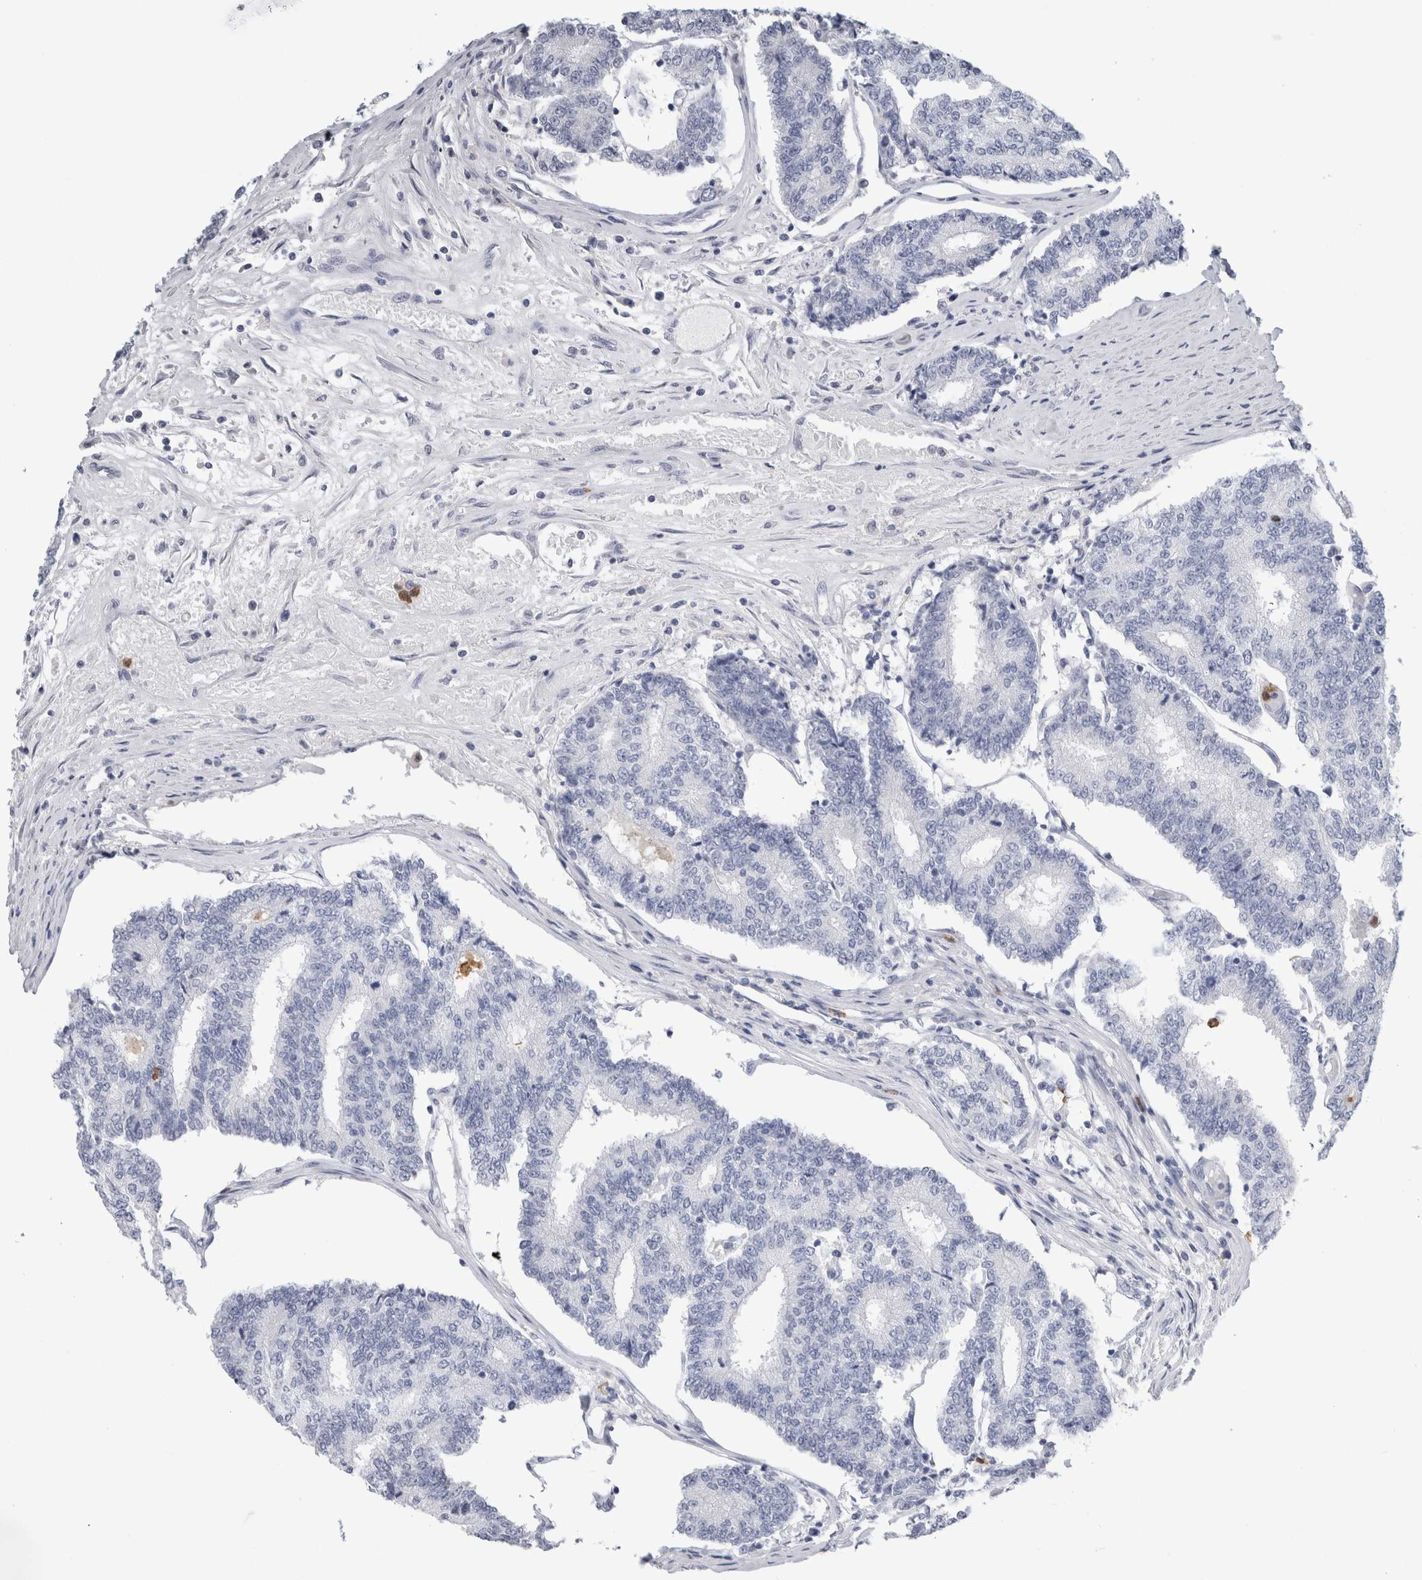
{"staining": {"intensity": "negative", "quantity": "none", "location": "none"}, "tissue": "prostate cancer", "cell_type": "Tumor cells", "image_type": "cancer", "snomed": [{"axis": "morphology", "description": "Normal tissue, NOS"}, {"axis": "morphology", "description": "Adenocarcinoma, High grade"}, {"axis": "topography", "description": "Prostate"}, {"axis": "topography", "description": "Seminal veicle"}], "caption": "Tumor cells are negative for protein expression in human prostate cancer (high-grade adenocarcinoma).", "gene": "S100A12", "patient": {"sex": "male", "age": 55}}